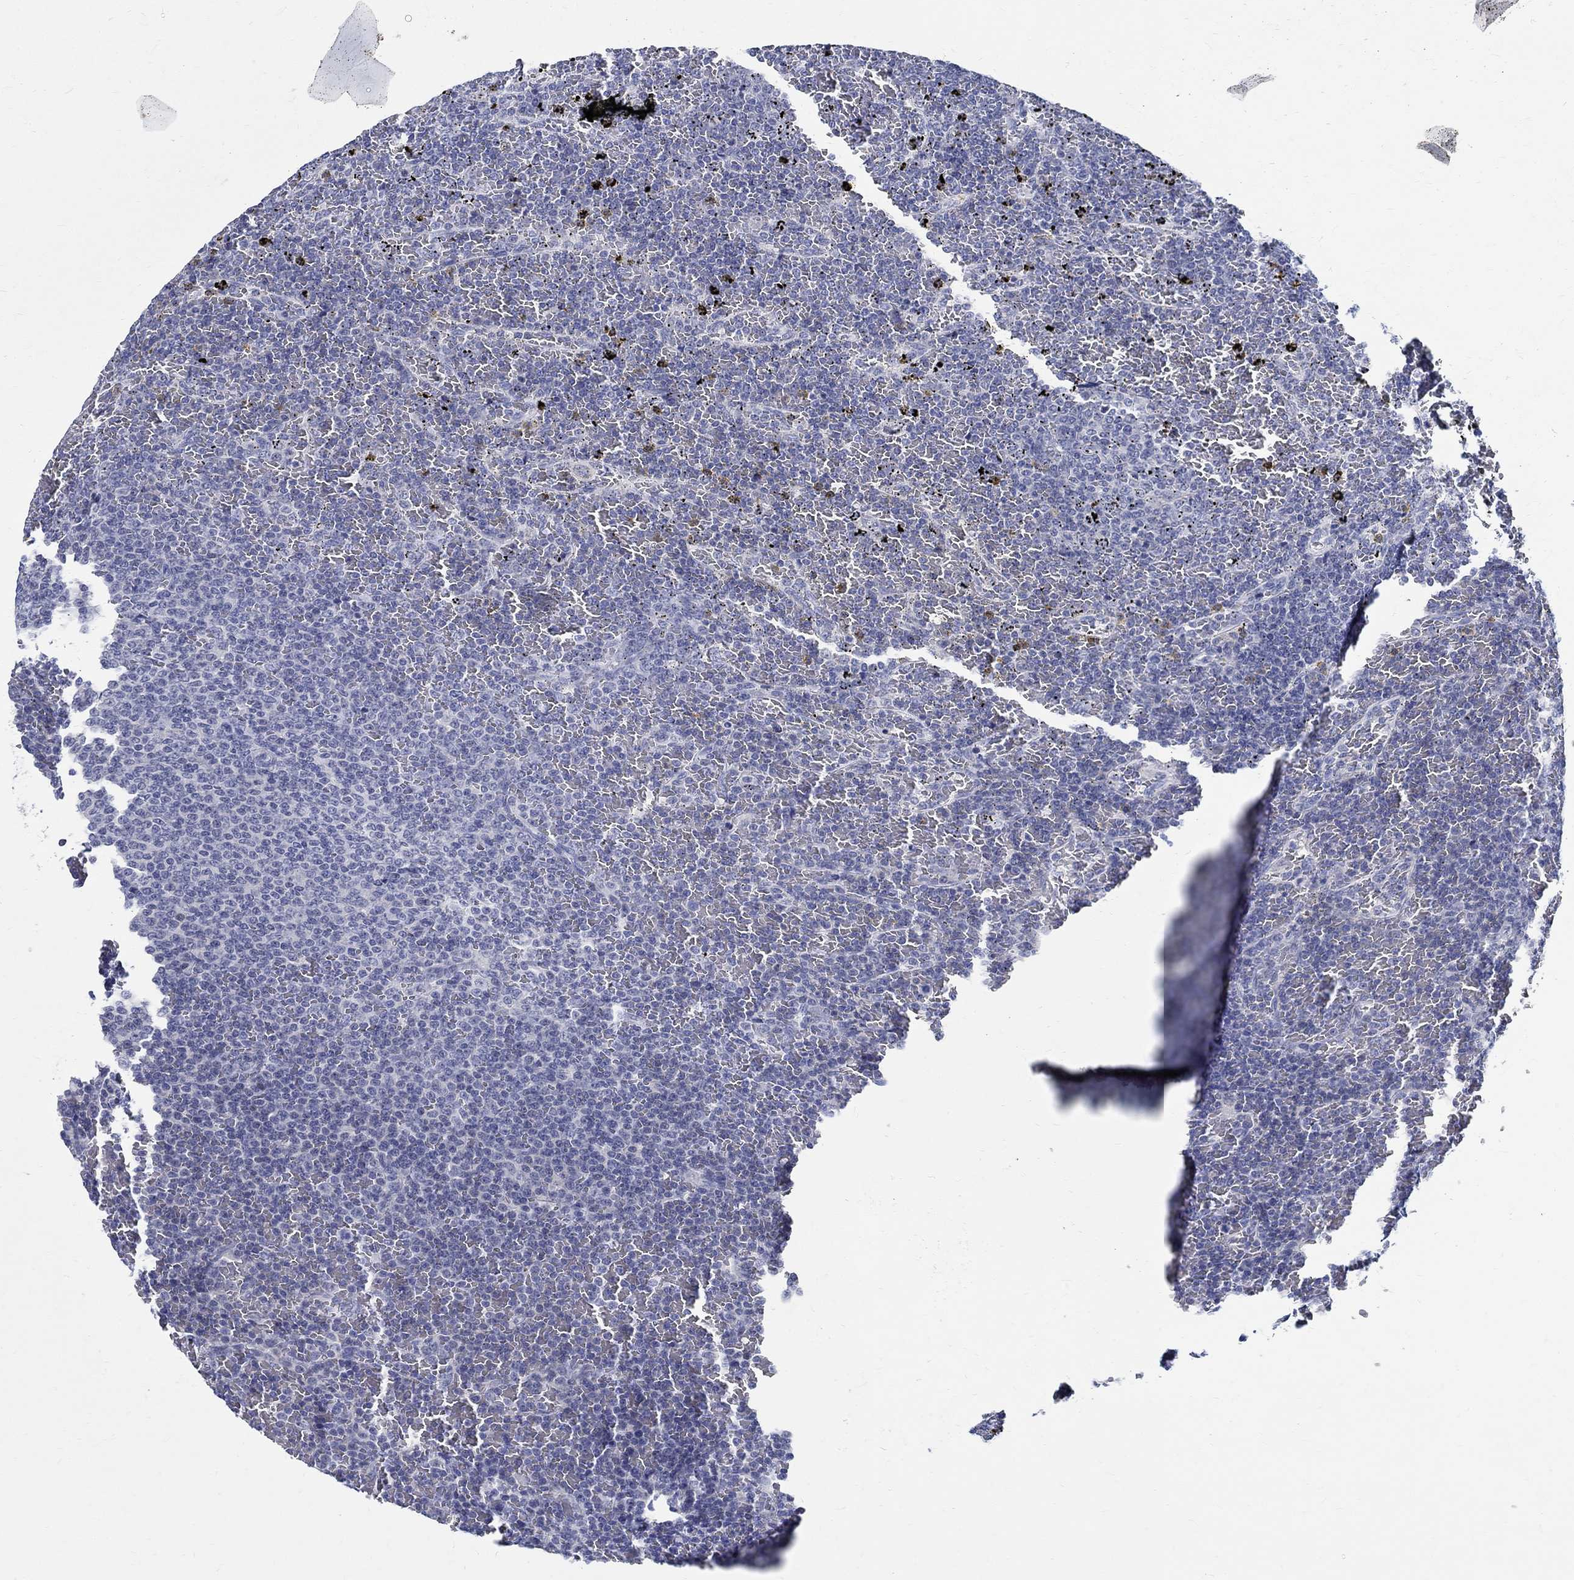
{"staining": {"intensity": "negative", "quantity": "none", "location": "none"}, "tissue": "lymphoma", "cell_type": "Tumor cells", "image_type": "cancer", "snomed": [{"axis": "morphology", "description": "Malignant lymphoma, non-Hodgkin's type, Low grade"}, {"axis": "topography", "description": "Spleen"}], "caption": "Malignant lymphoma, non-Hodgkin's type (low-grade) was stained to show a protein in brown. There is no significant positivity in tumor cells.", "gene": "BSPRY", "patient": {"sex": "female", "age": 77}}